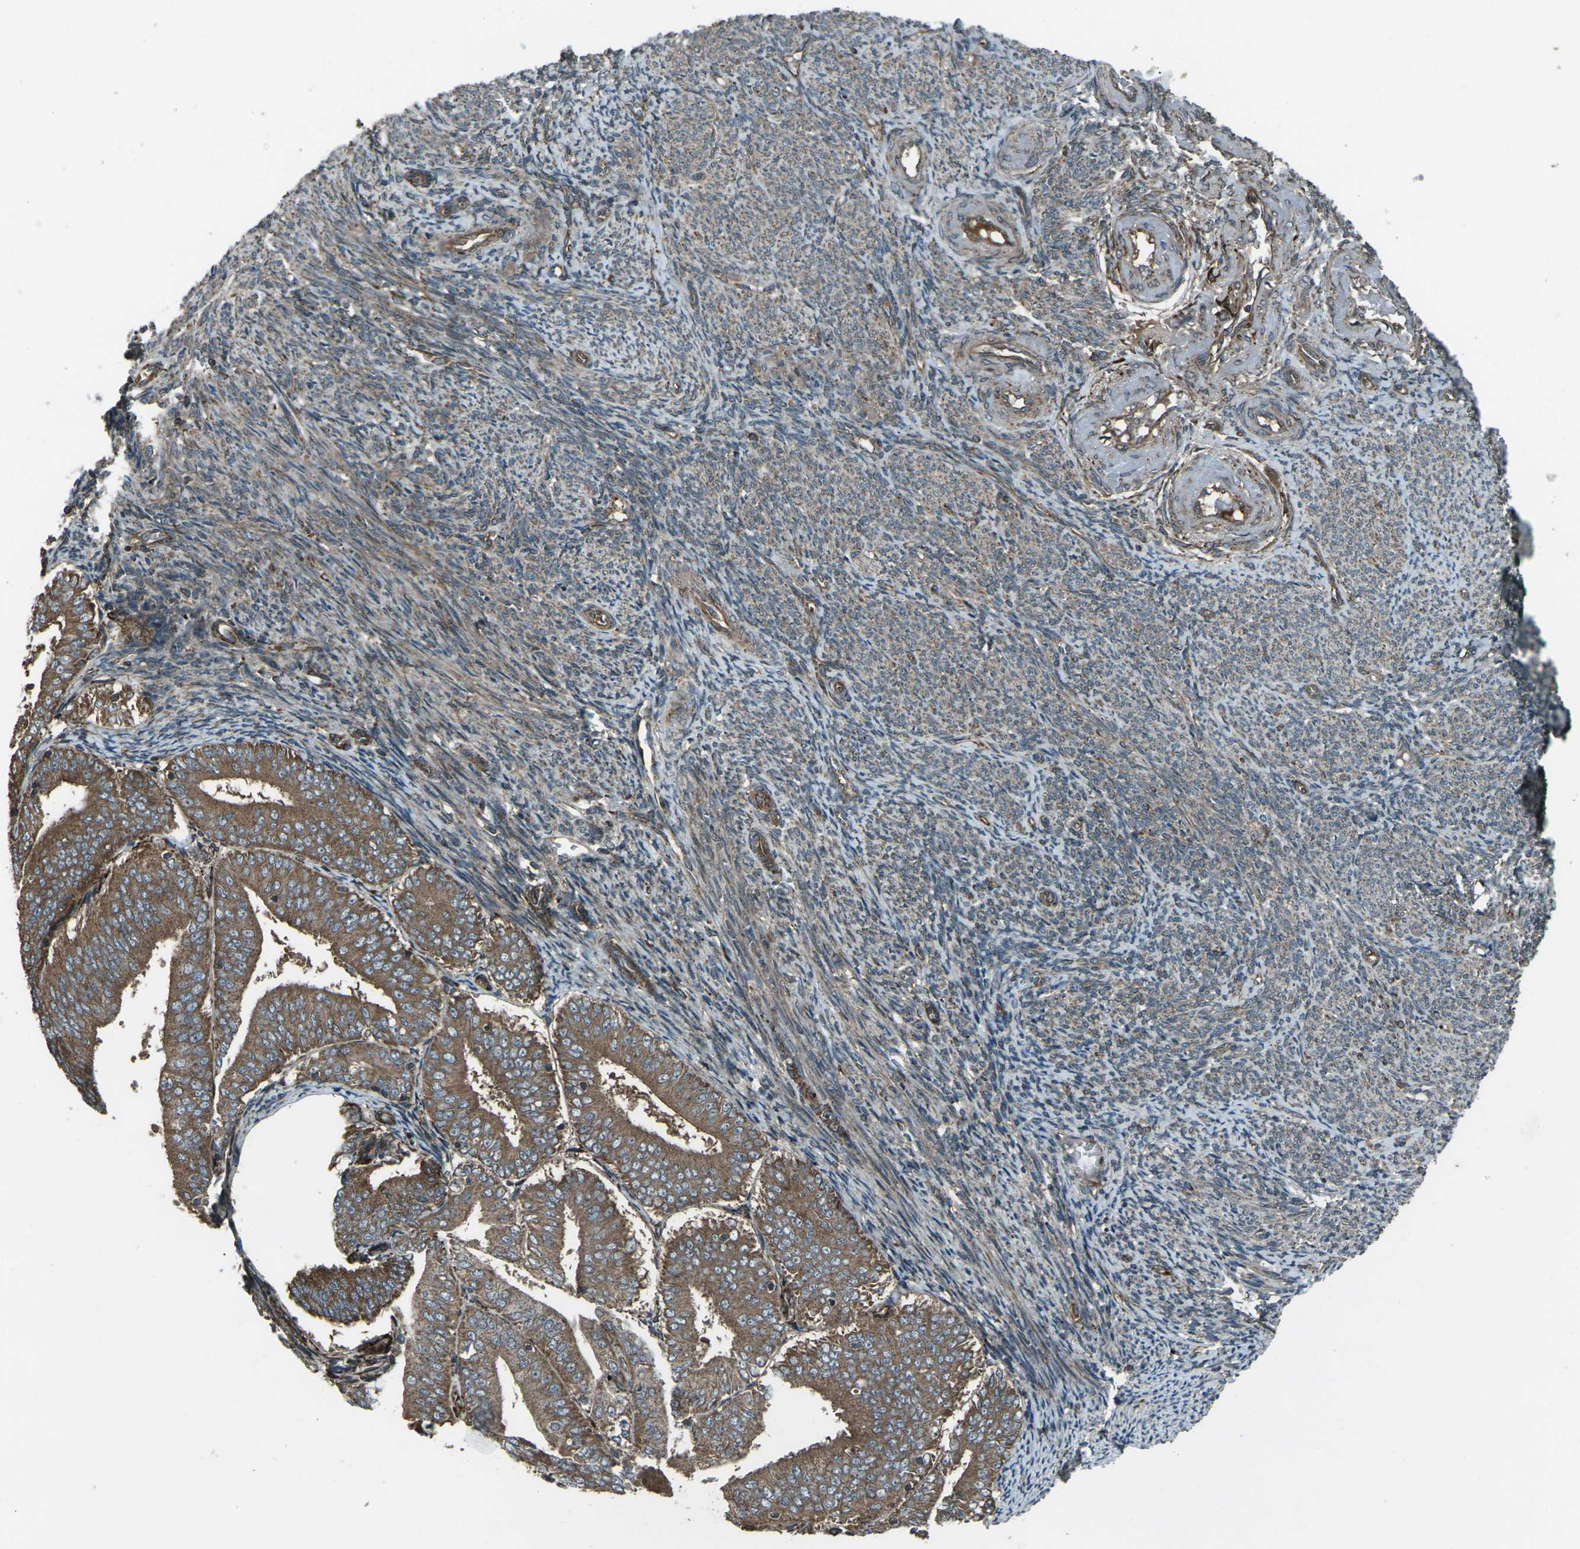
{"staining": {"intensity": "moderate", "quantity": ">75%", "location": "cytoplasmic/membranous"}, "tissue": "endometrial cancer", "cell_type": "Tumor cells", "image_type": "cancer", "snomed": [{"axis": "morphology", "description": "Adenocarcinoma, NOS"}, {"axis": "topography", "description": "Endometrium"}], "caption": "Immunohistochemistry (IHC) of human endometrial cancer (adenocarcinoma) reveals medium levels of moderate cytoplasmic/membranous positivity in about >75% of tumor cells.", "gene": "LSMEM1", "patient": {"sex": "female", "age": 63}}